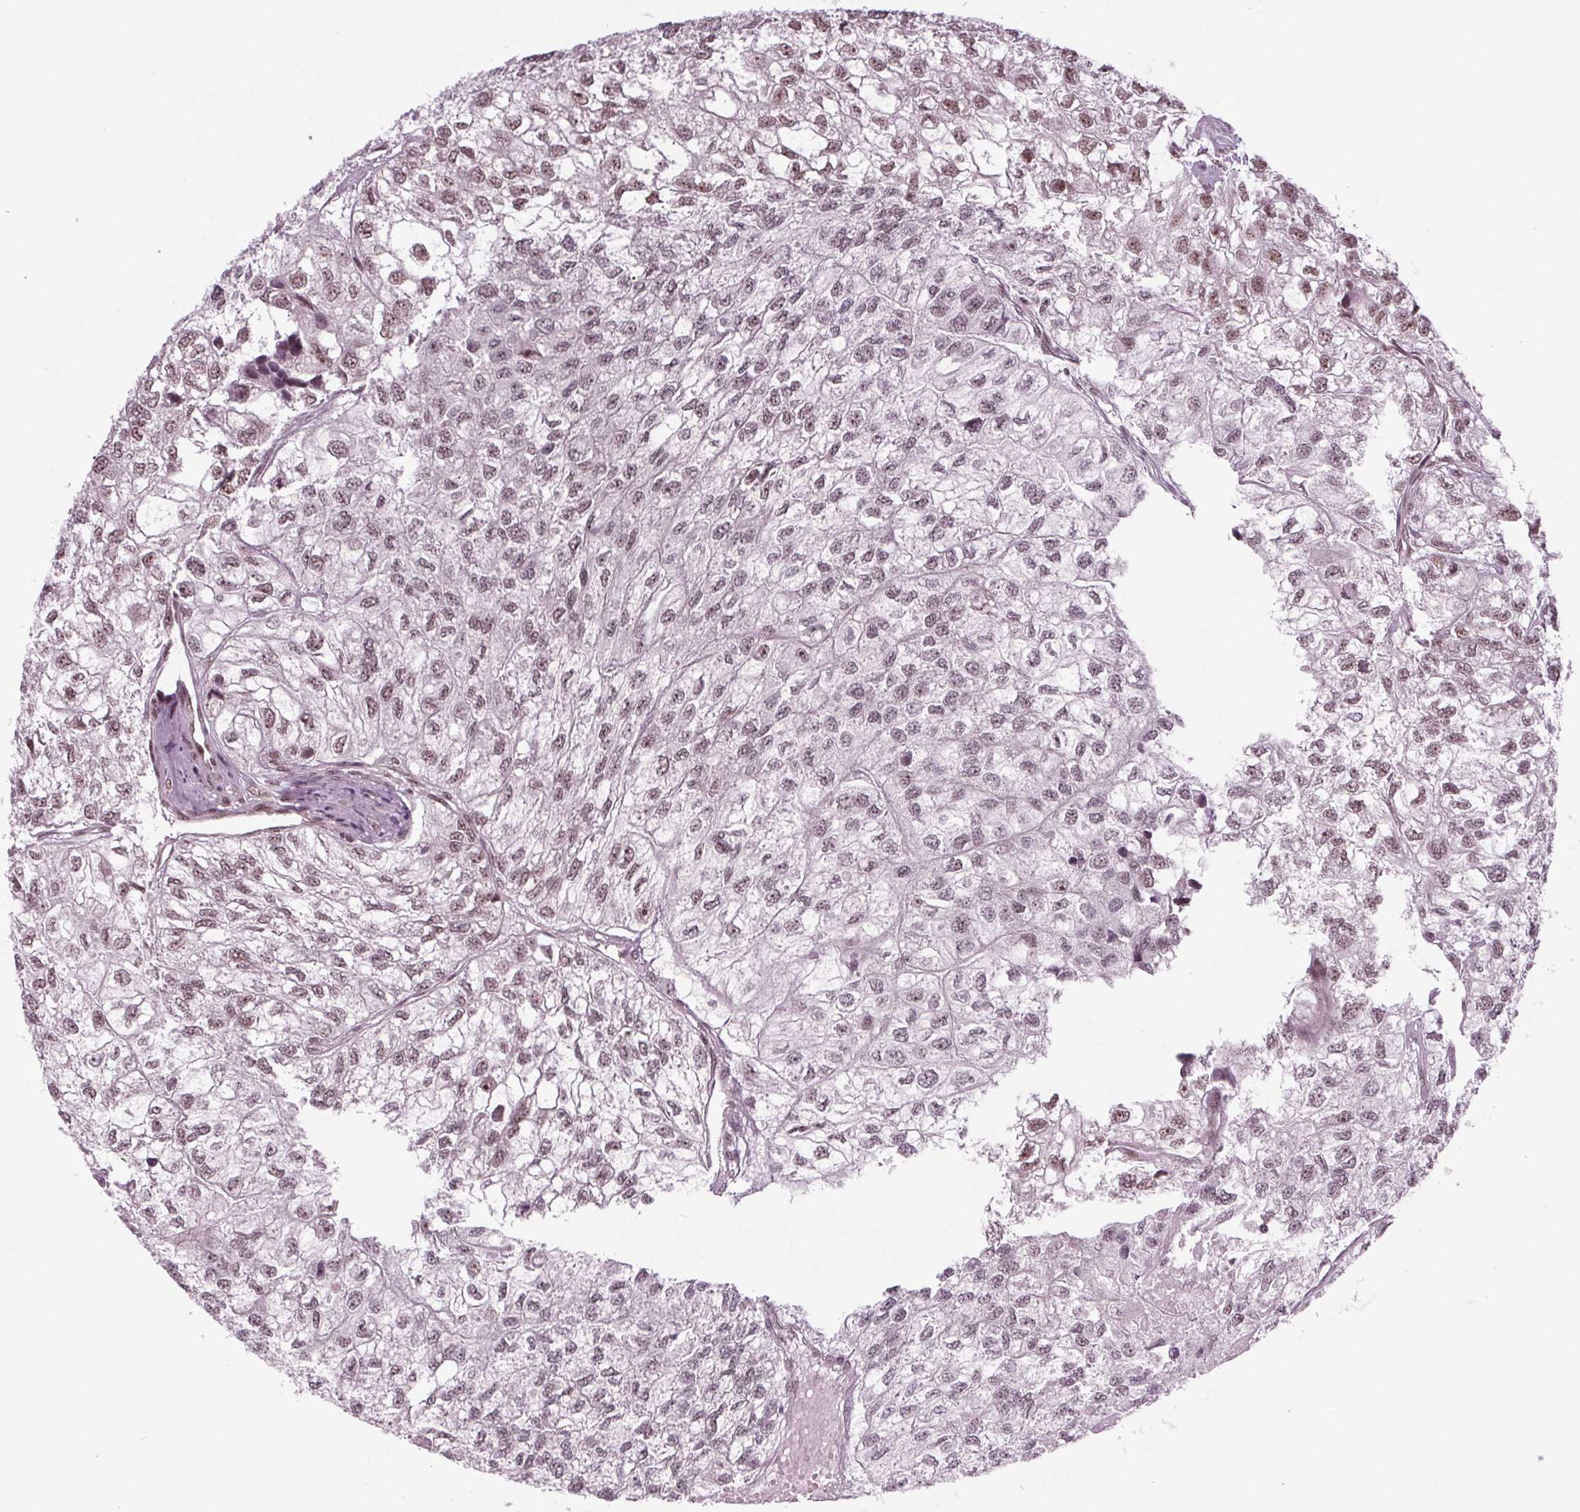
{"staining": {"intensity": "weak", "quantity": "25%-75%", "location": "nuclear"}, "tissue": "renal cancer", "cell_type": "Tumor cells", "image_type": "cancer", "snomed": [{"axis": "morphology", "description": "Adenocarcinoma, NOS"}, {"axis": "topography", "description": "Kidney"}], "caption": "Immunohistochemical staining of renal cancer demonstrates weak nuclear protein staining in approximately 25%-75% of tumor cells. The protein of interest is shown in brown color, while the nuclei are stained blue.", "gene": "DDX41", "patient": {"sex": "male", "age": 56}}